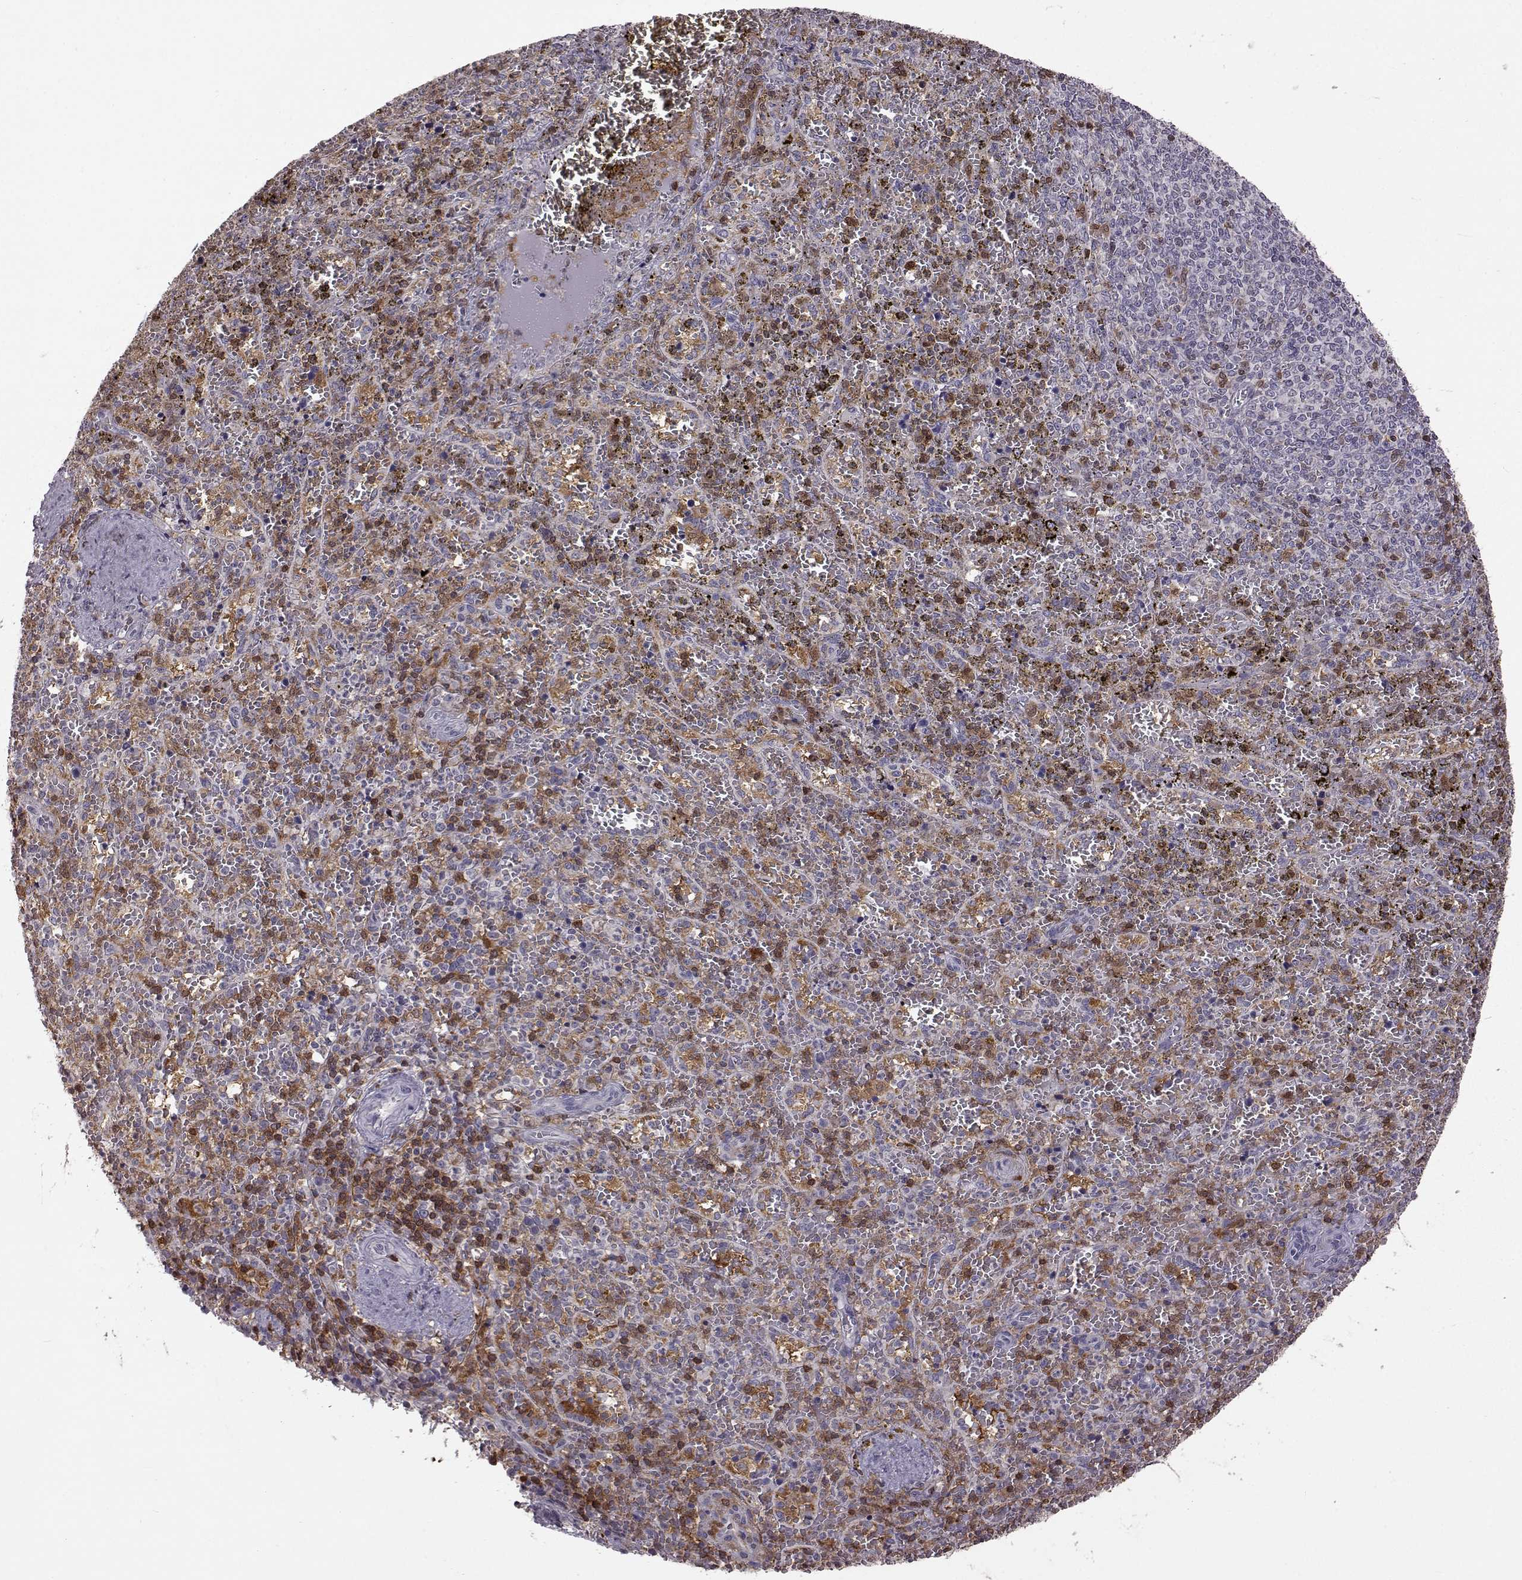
{"staining": {"intensity": "moderate", "quantity": "25%-75%", "location": "cytoplasmic/membranous"}, "tissue": "spleen", "cell_type": "Cells in red pulp", "image_type": "normal", "snomed": [{"axis": "morphology", "description": "Normal tissue, NOS"}, {"axis": "topography", "description": "Spleen"}], "caption": "The histopathology image reveals a brown stain indicating the presence of a protein in the cytoplasmic/membranous of cells in red pulp in spleen.", "gene": "DOK2", "patient": {"sex": "female", "age": 50}}